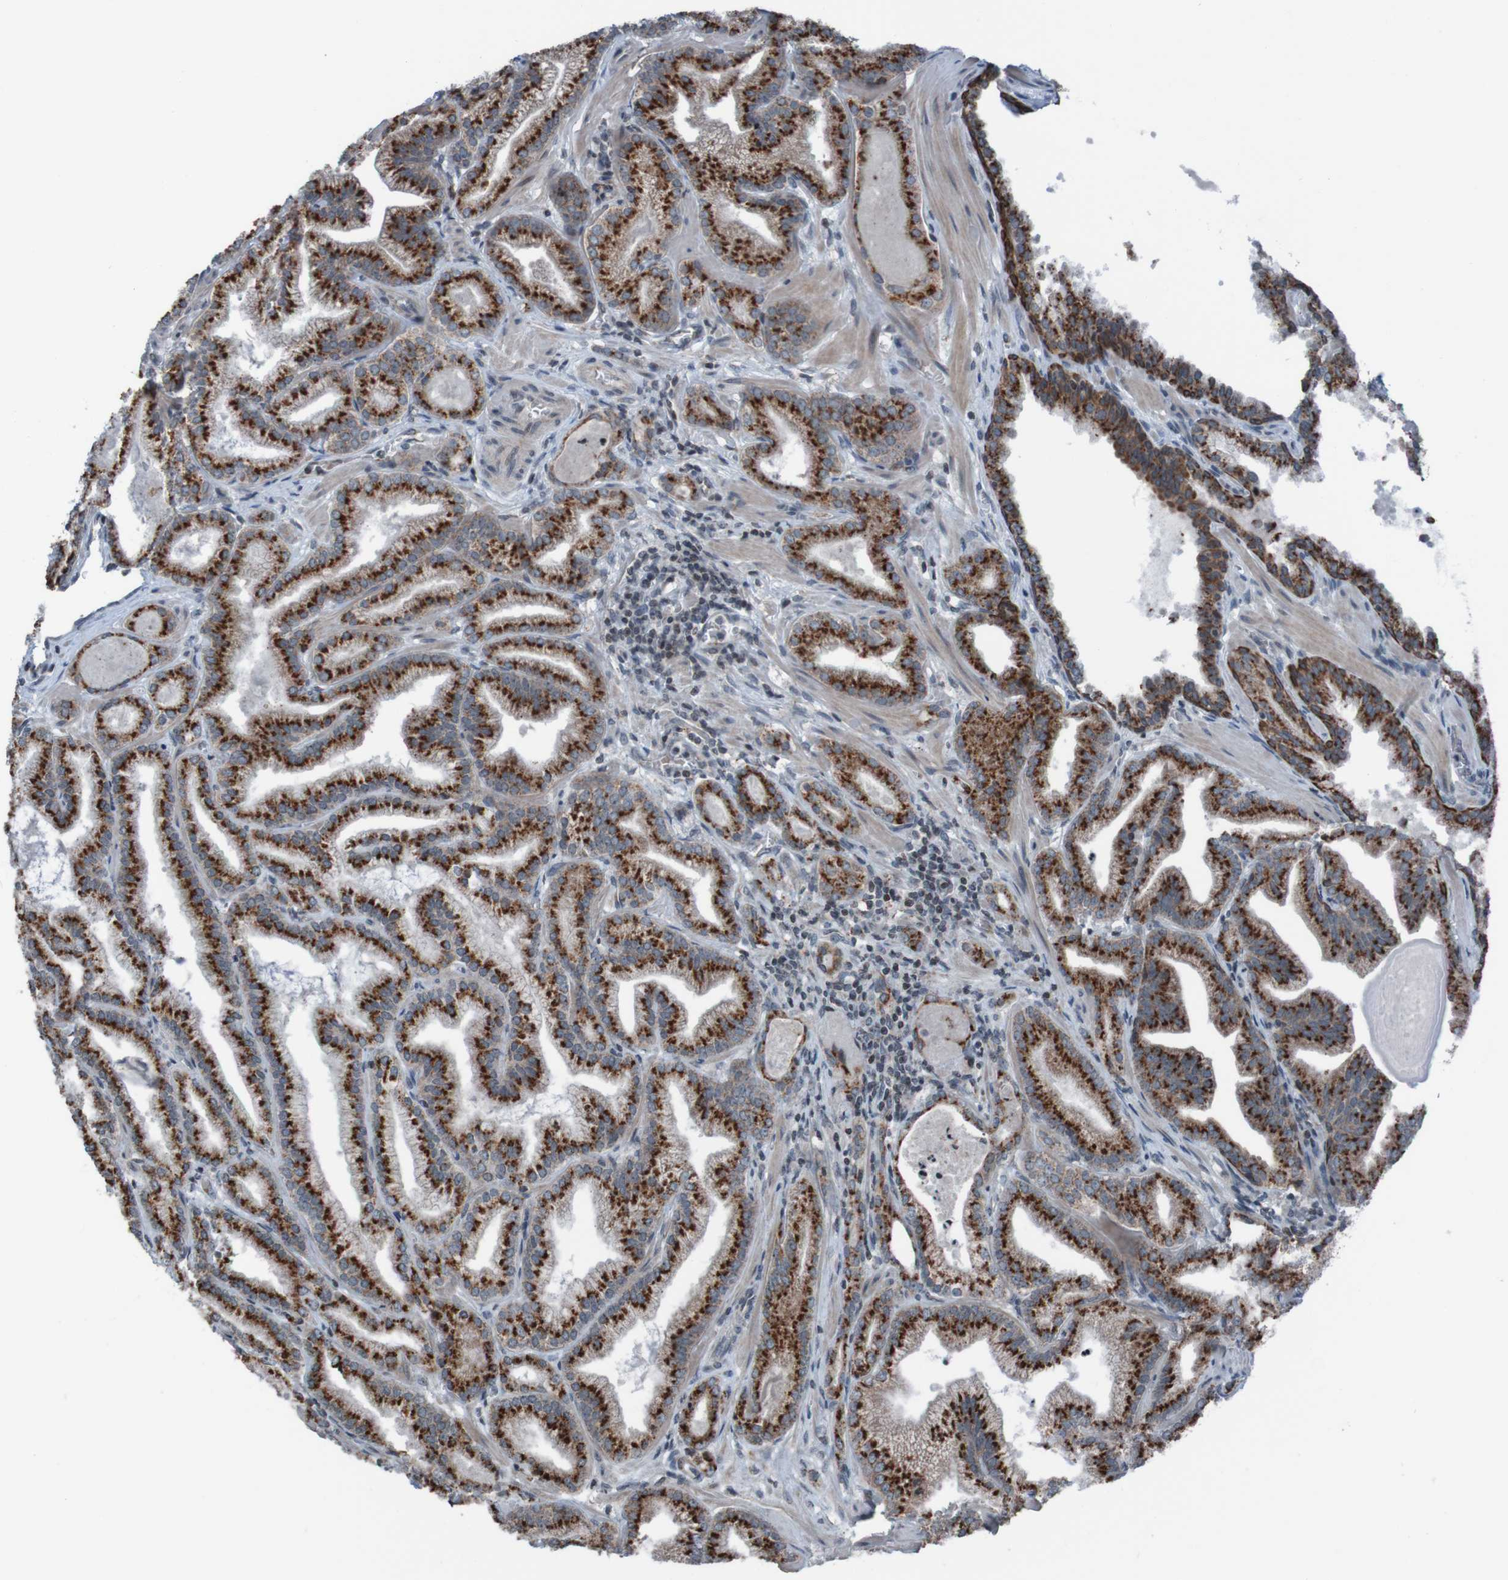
{"staining": {"intensity": "strong", "quantity": ">75%", "location": "cytoplasmic/membranous"}, "tissue": "prostate cancer", "cell_type": "Tumor cells", "image_type": "cancer", "snomed": [{"axis": "morphology", "description": "Adenocarcinoma, Low grade"}, {"axis": "topography", "description": "Prostate"}], "caption": "An image of human prostate cancer stained for a protein reveals strong cytoplasmic/membranous brown staining in tumor cells. (Brightfield microscopy of DAB IHC at high magnification).", "gene": "UNG", "patient": {"sex": "male", "age": 59}}